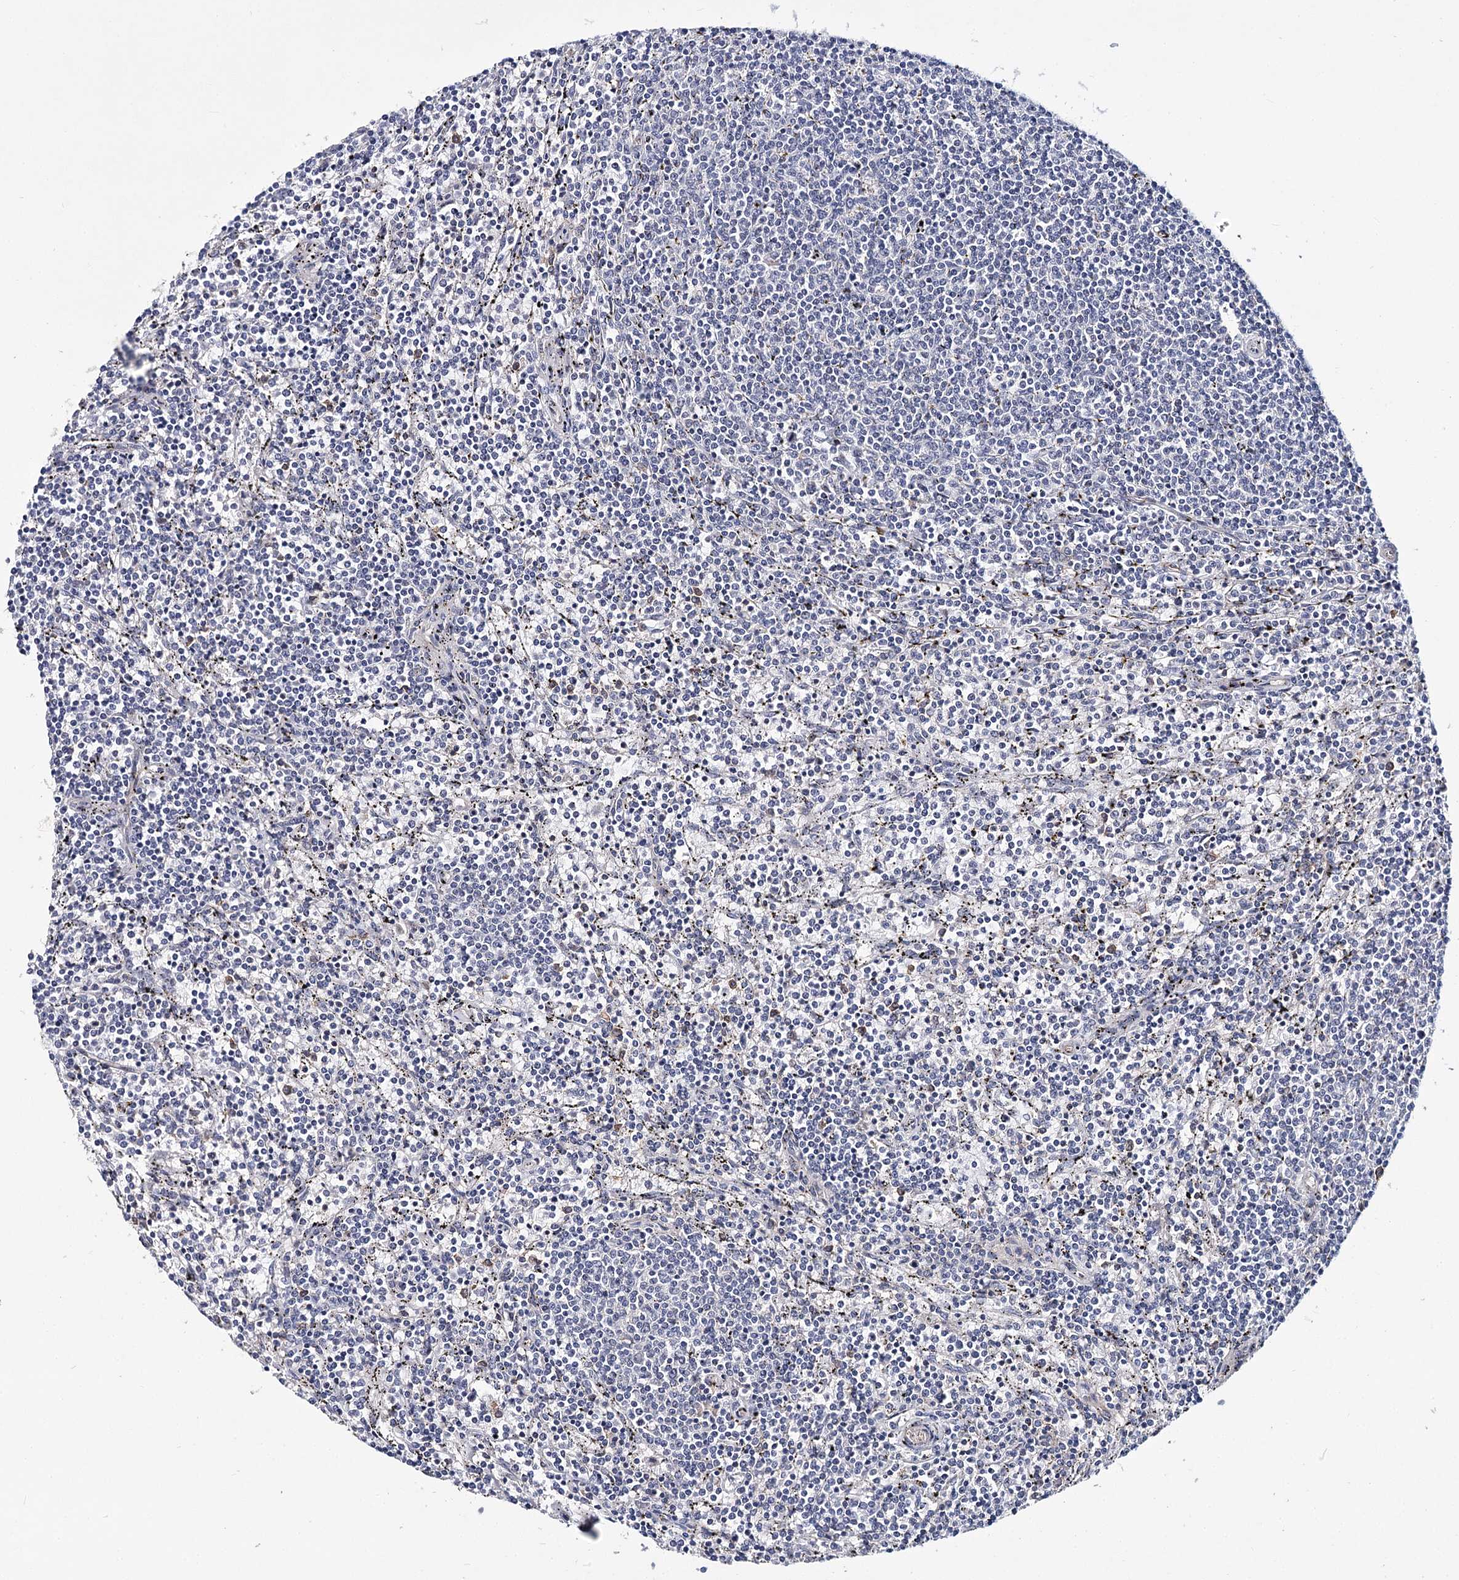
{"staining": {"intensity": "negative", "quantity": "none", "location": "none"}, "tissue": "lymphoma", "cell_type": "Tumor cells", "image_type": "cancer", "snomed": [{"axis": "morphology", "description": "Malignant lymphoma, non-Hodgkin's type, Low grade"}, {"axis": "topography", "description": "Spleen"}], "caption": "A histopathology image of human lymphoma is negative for staining in tumor cells.", "gene": "TMEM218", "patient": {"sex": "female", "age": 50}}